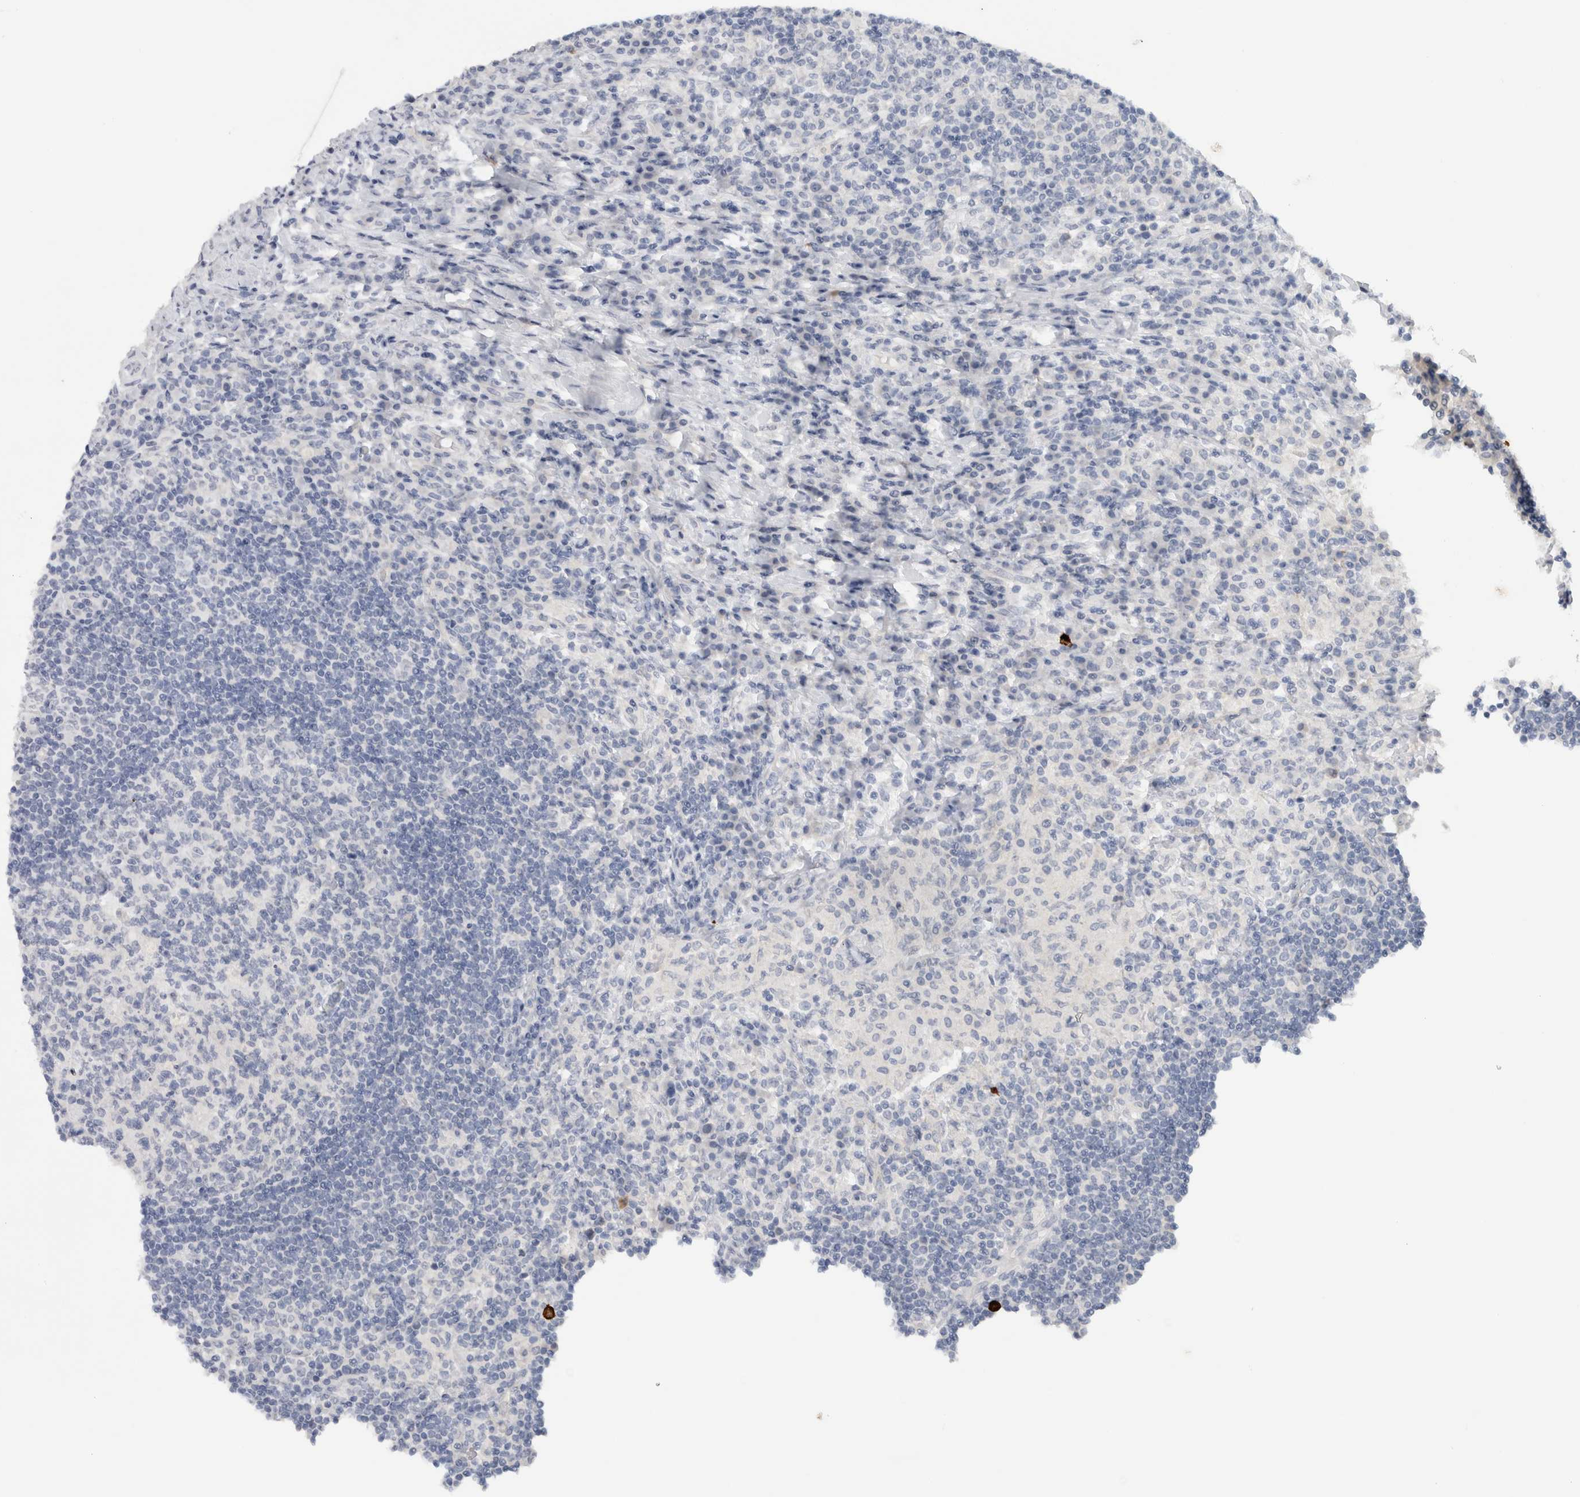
{"staining": {"intensity": "negative", "quantity": "none", "location": "none"}, "tissue": "lymph node", "cell_type": "Germinal center cells", "image_type": "normal", "snomed": [{"axis": "morphology", "description": "Normal tissue, NOS"}, {"axis": "topography", "description": "Lymph node"}], "caption": "Image shows no significant protein expression in germinal center cells of benign lymph node. Brightfield microscopy of immunohistochemistry stained with DAB (3,3'-diaminobenzidine) (brown) and hematoxylin (blue), captured at high magnification.", "gene": "TONSL", "patient": {"sex": "female", "age": 53}}